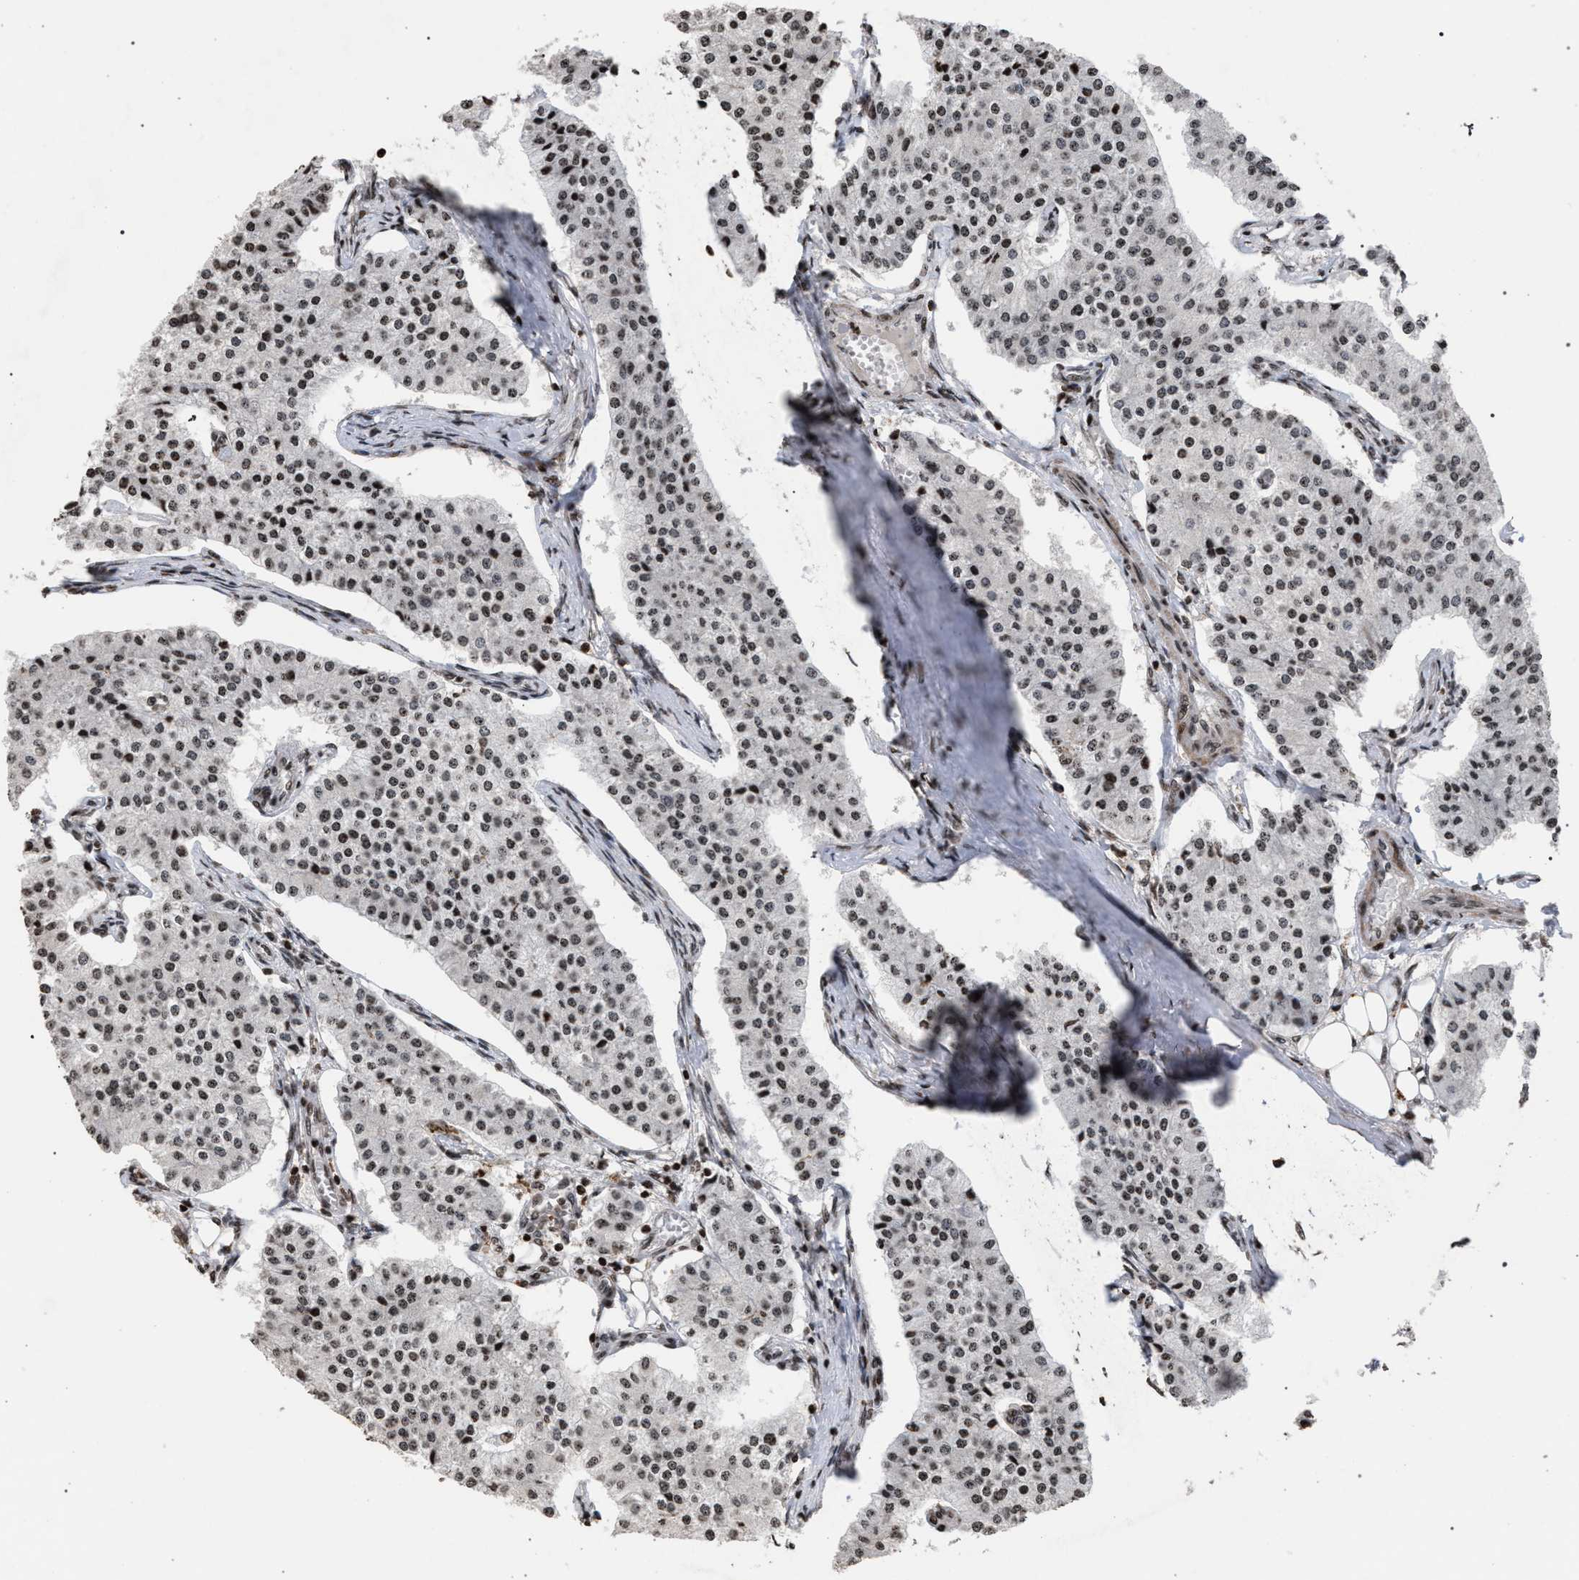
{"staining": {"intensity": "weak", "quantity": ">75%", "location": "nuclear"}, "tissue": "carcinoid", "cell_type": "Tumor cells", "image_type": "cancer", "snomed": [{"axis": "morphology", "description": "Carcinoid, malignant, NOS"}, {"axis": "topography", "description": "Colon"}], "caption": "Immunohistochemical staining of malignant carcinoid exhibits low levels of weak nuclear positivity in approximately >75% of tumor cells.", "gene": "FOXD3", "patient": {"sex": "female", "age": 52}}